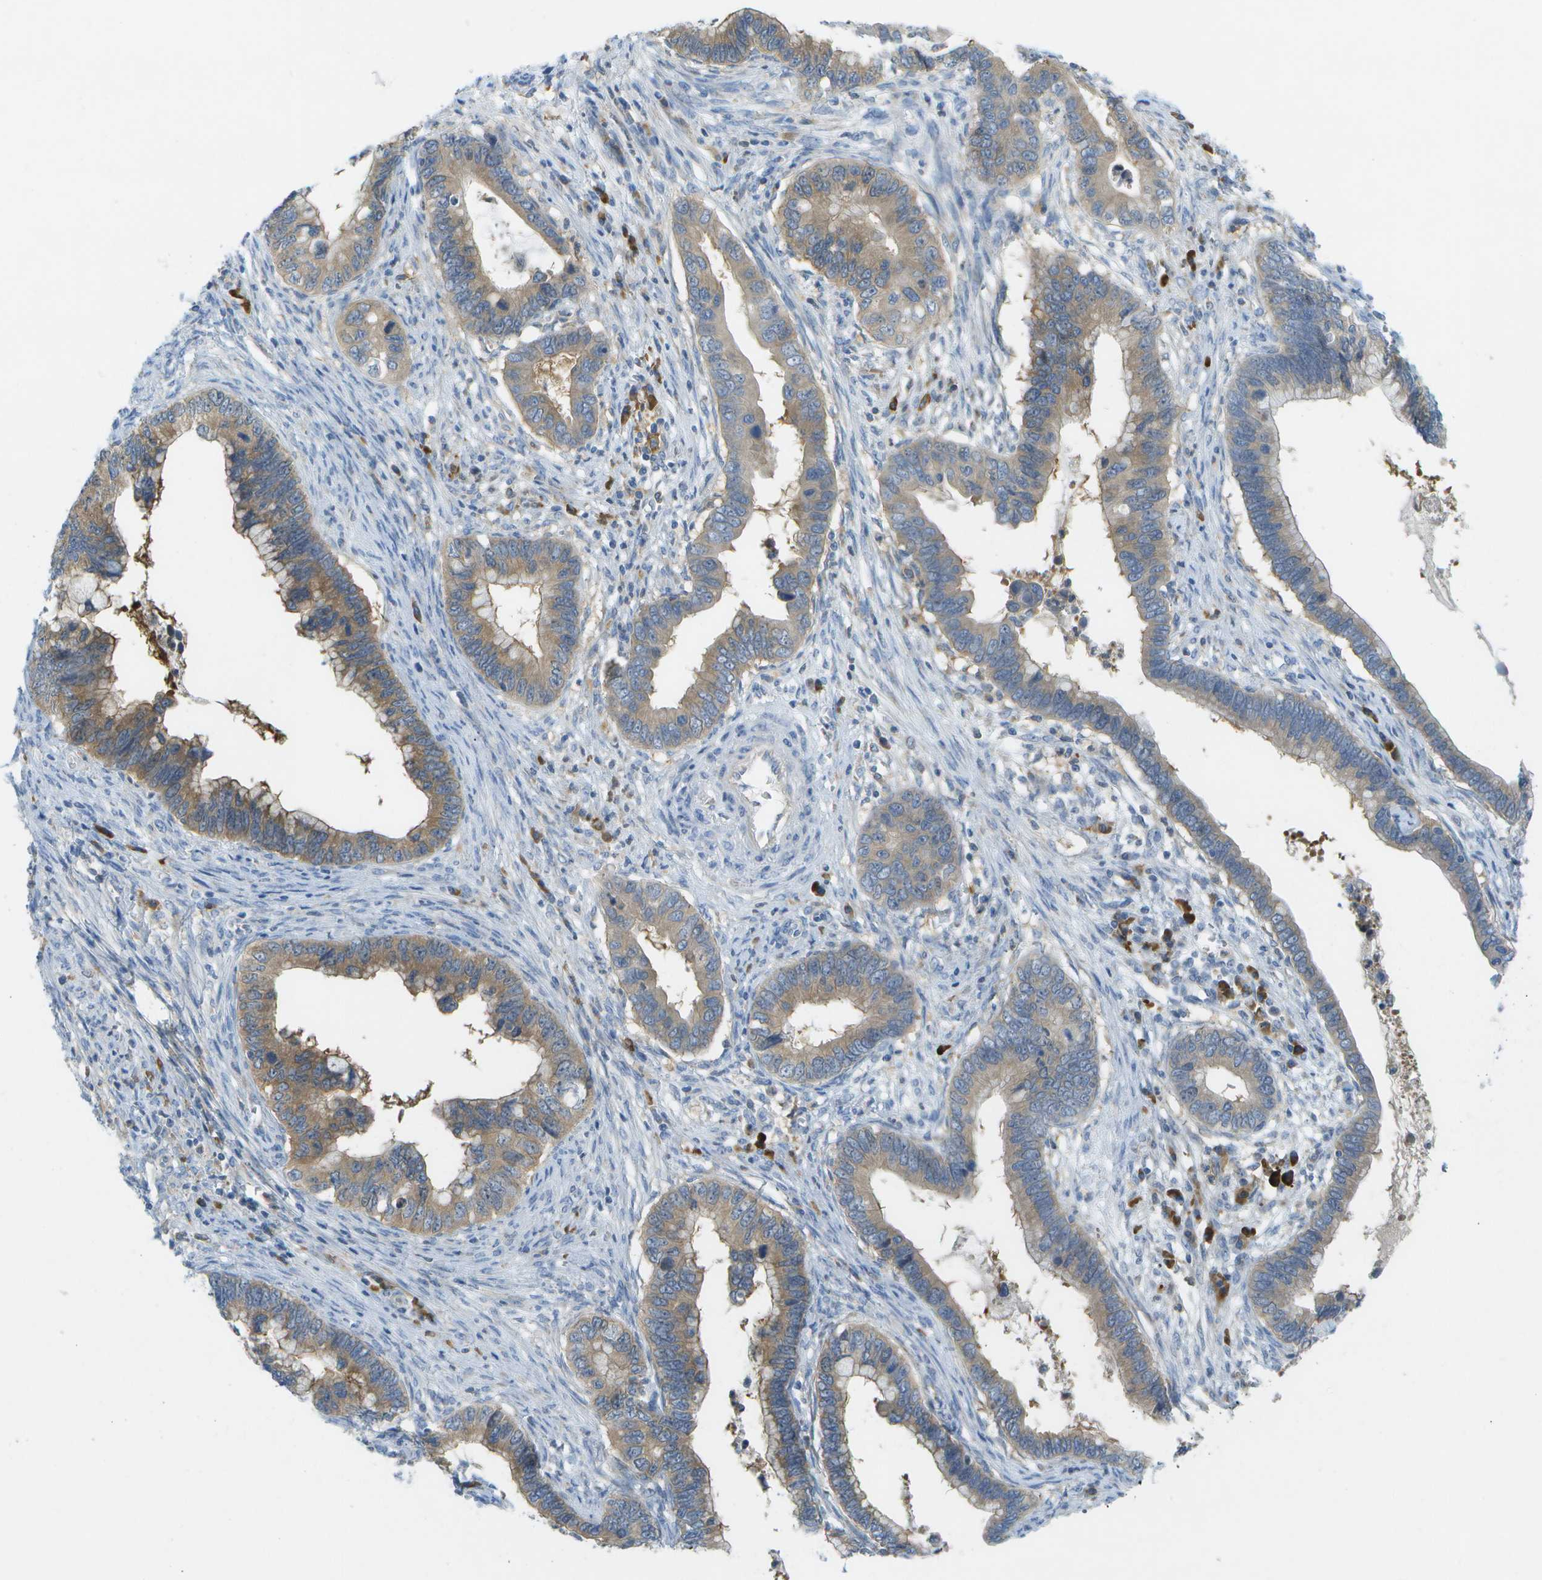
{"staining": {"intensity": "weak", "quantity": ">75%", "location": "cytoplasmic/membranous"}, "tissue": "cervical cancer", "cell_type": "Tumor cells", "image_type": "cancer", "snomed": [{"axis": "morphology", "description": "Adenocarcinoma, NOS"}, {"axis": "topography", "description": "Cervix"}], "caption": "Protein staining displays weak cytoplasmic/membranous positivity in approximately >75% of tumor cells in cervical cancer.", "gene": "WNK2", "patient": {"sex": "female", "age": 44}}